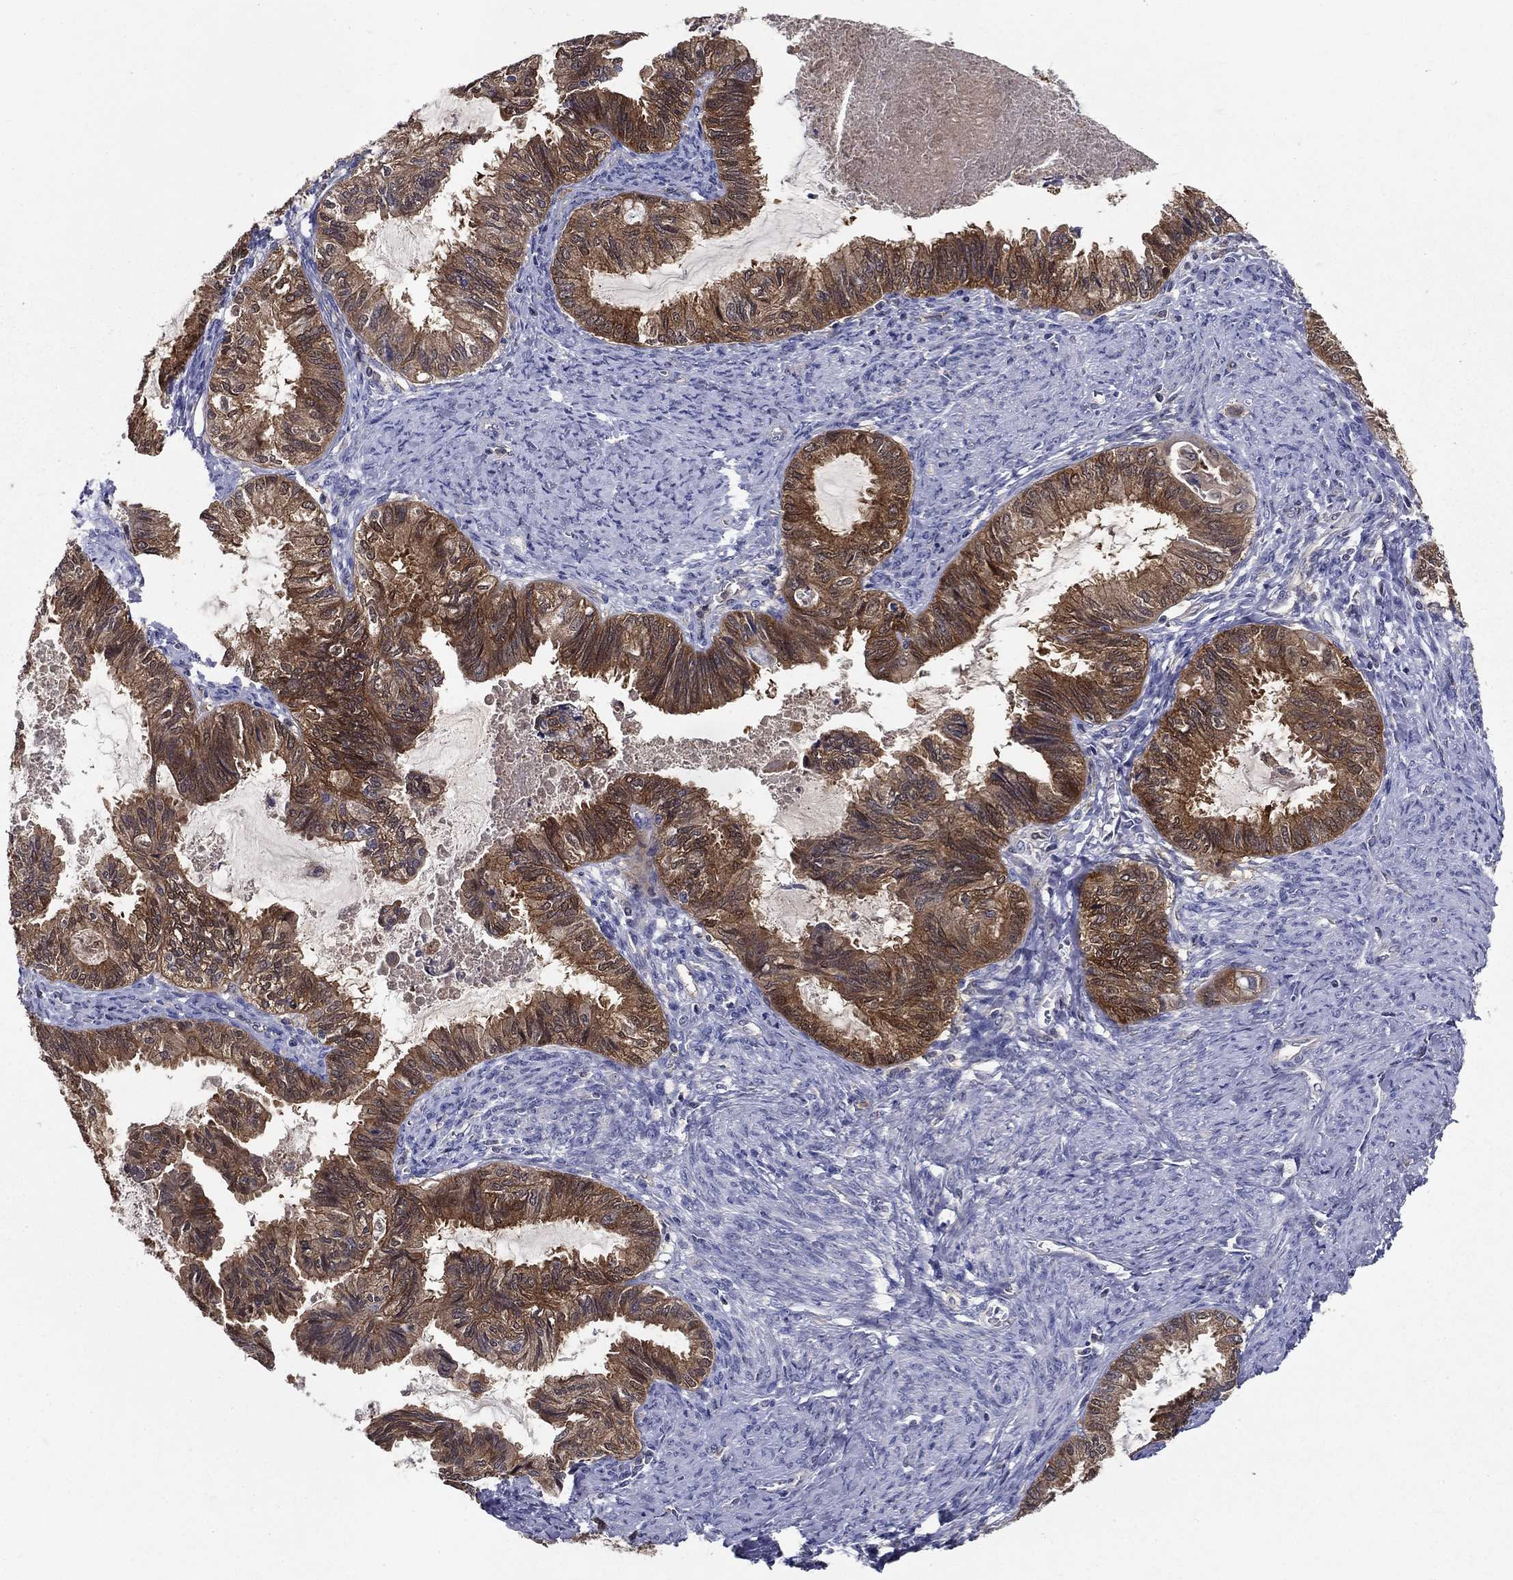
{"staining": {"intensity": "strong", "quantity": ">75%", "location": "cytoplasmic/membranous"}, "tissue": "endometrial cancer", "cell_type": "Tumor cells", "image_type": "cancer", "snomed": [{"axis": "morphology", "description": "Adenocarcinoma, NOS"}, {"axis": "topography", "description": "Endometrium"}], "caption": "This micrograph shows immunohistochemistry (IHC) staining of endometrial cancer, with high strong cytoplasmic/membranous staining in about >75% of tumor cells.", "gene": "GLTP", "patient": {"sex": "female", "age": 86}}